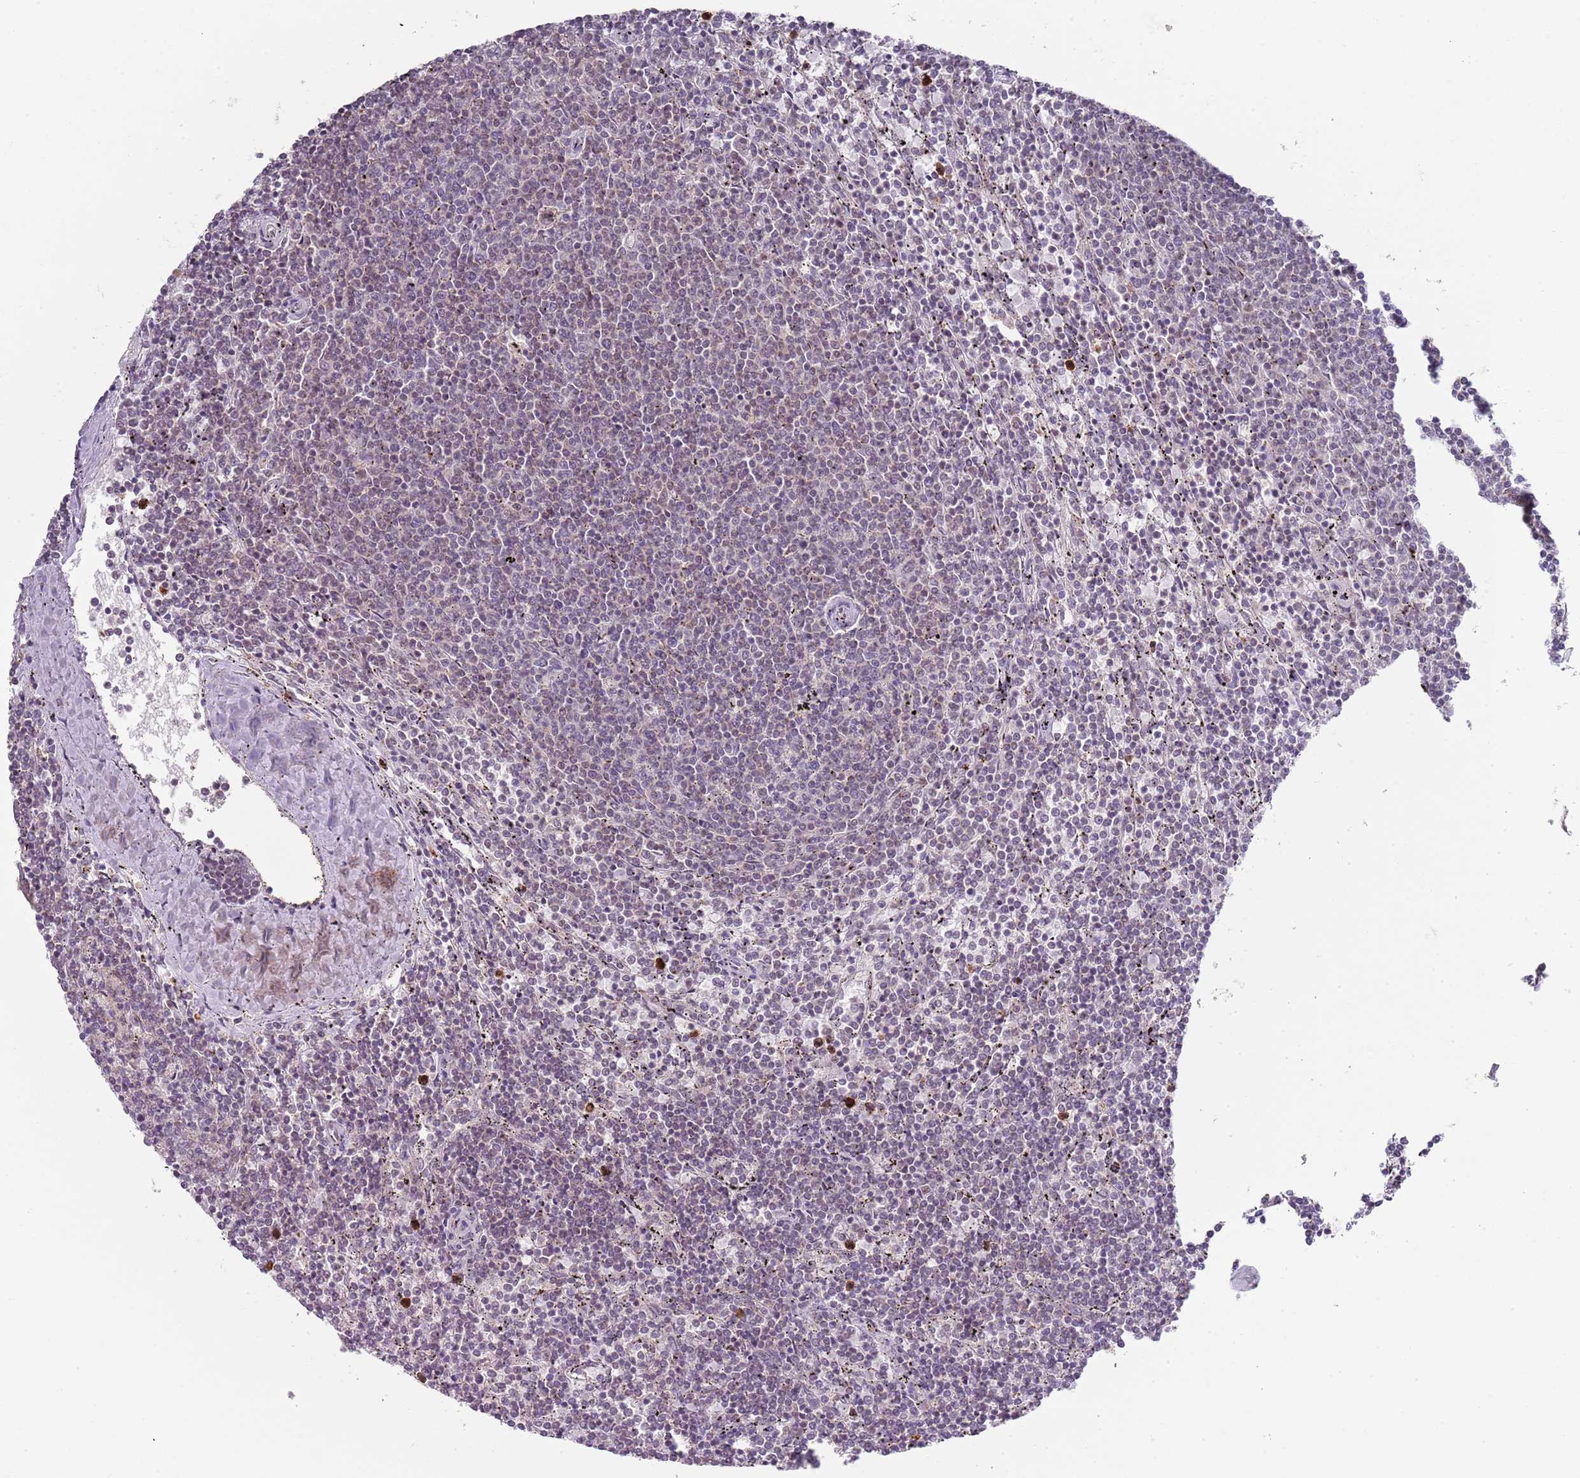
{"staining": {"intensity": "negative", "quantity": "none", "location": "none"}, "tissue": "lymphoma", "cell_type": "Tumor cells", "image_type": "cancer", "snomed": [{"axis": "morphology", "description": "Malignant lymphoma, non-Hodgkin's type, Low grade"}, {"axis": "topography", "description": "Spleen"}], "caption": "Image shows no protein positivity in tumor cells of malignant lymphoma, non-Hodgkin's type (low-grade) tissue.", "gene": "SMARCAL1", "patient": {"sex": "female", "age": 50}}